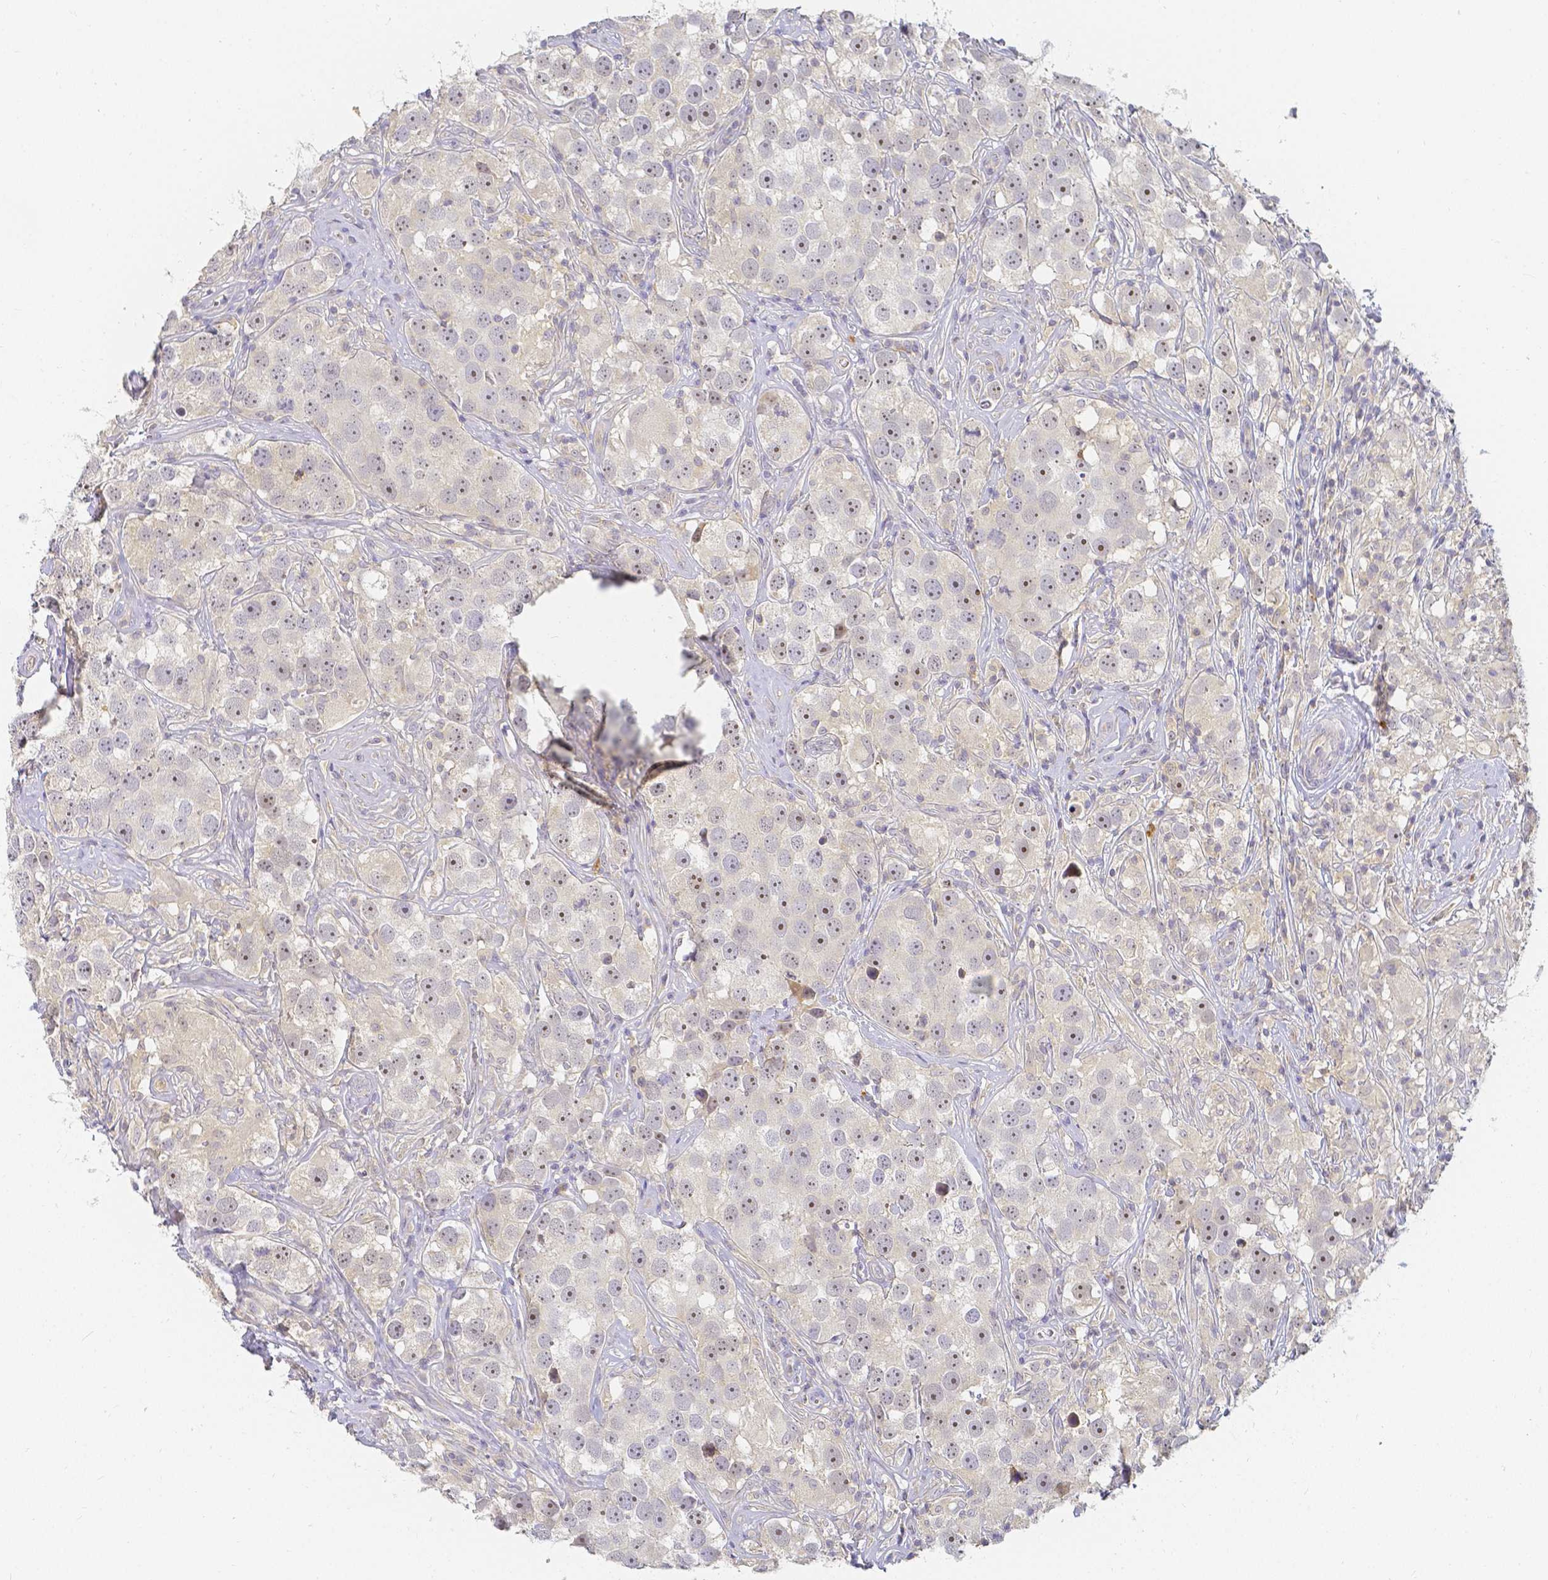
{"staining": {"intensity": "moderate", "quantity": "25%-75%", "location": "nuclear"}, "tissue": "testis cancer", "cell_type": "Tumor cells", "image_type": "cancer", "snomed": [{"axis": "morphology", "description": "Seminoma, NOS"}, {"axis": "topography", "description": "Testis"}], "caption": "This photomicrograph exhibits immunohistochemistry (IHC) staining of human testis cancer (seminoma), with medium moderate nuclear expression in approximately 25%-75% of tumor cells.", "gene": "KCNH1", "patient": {"sex": "male", "age": 49}}